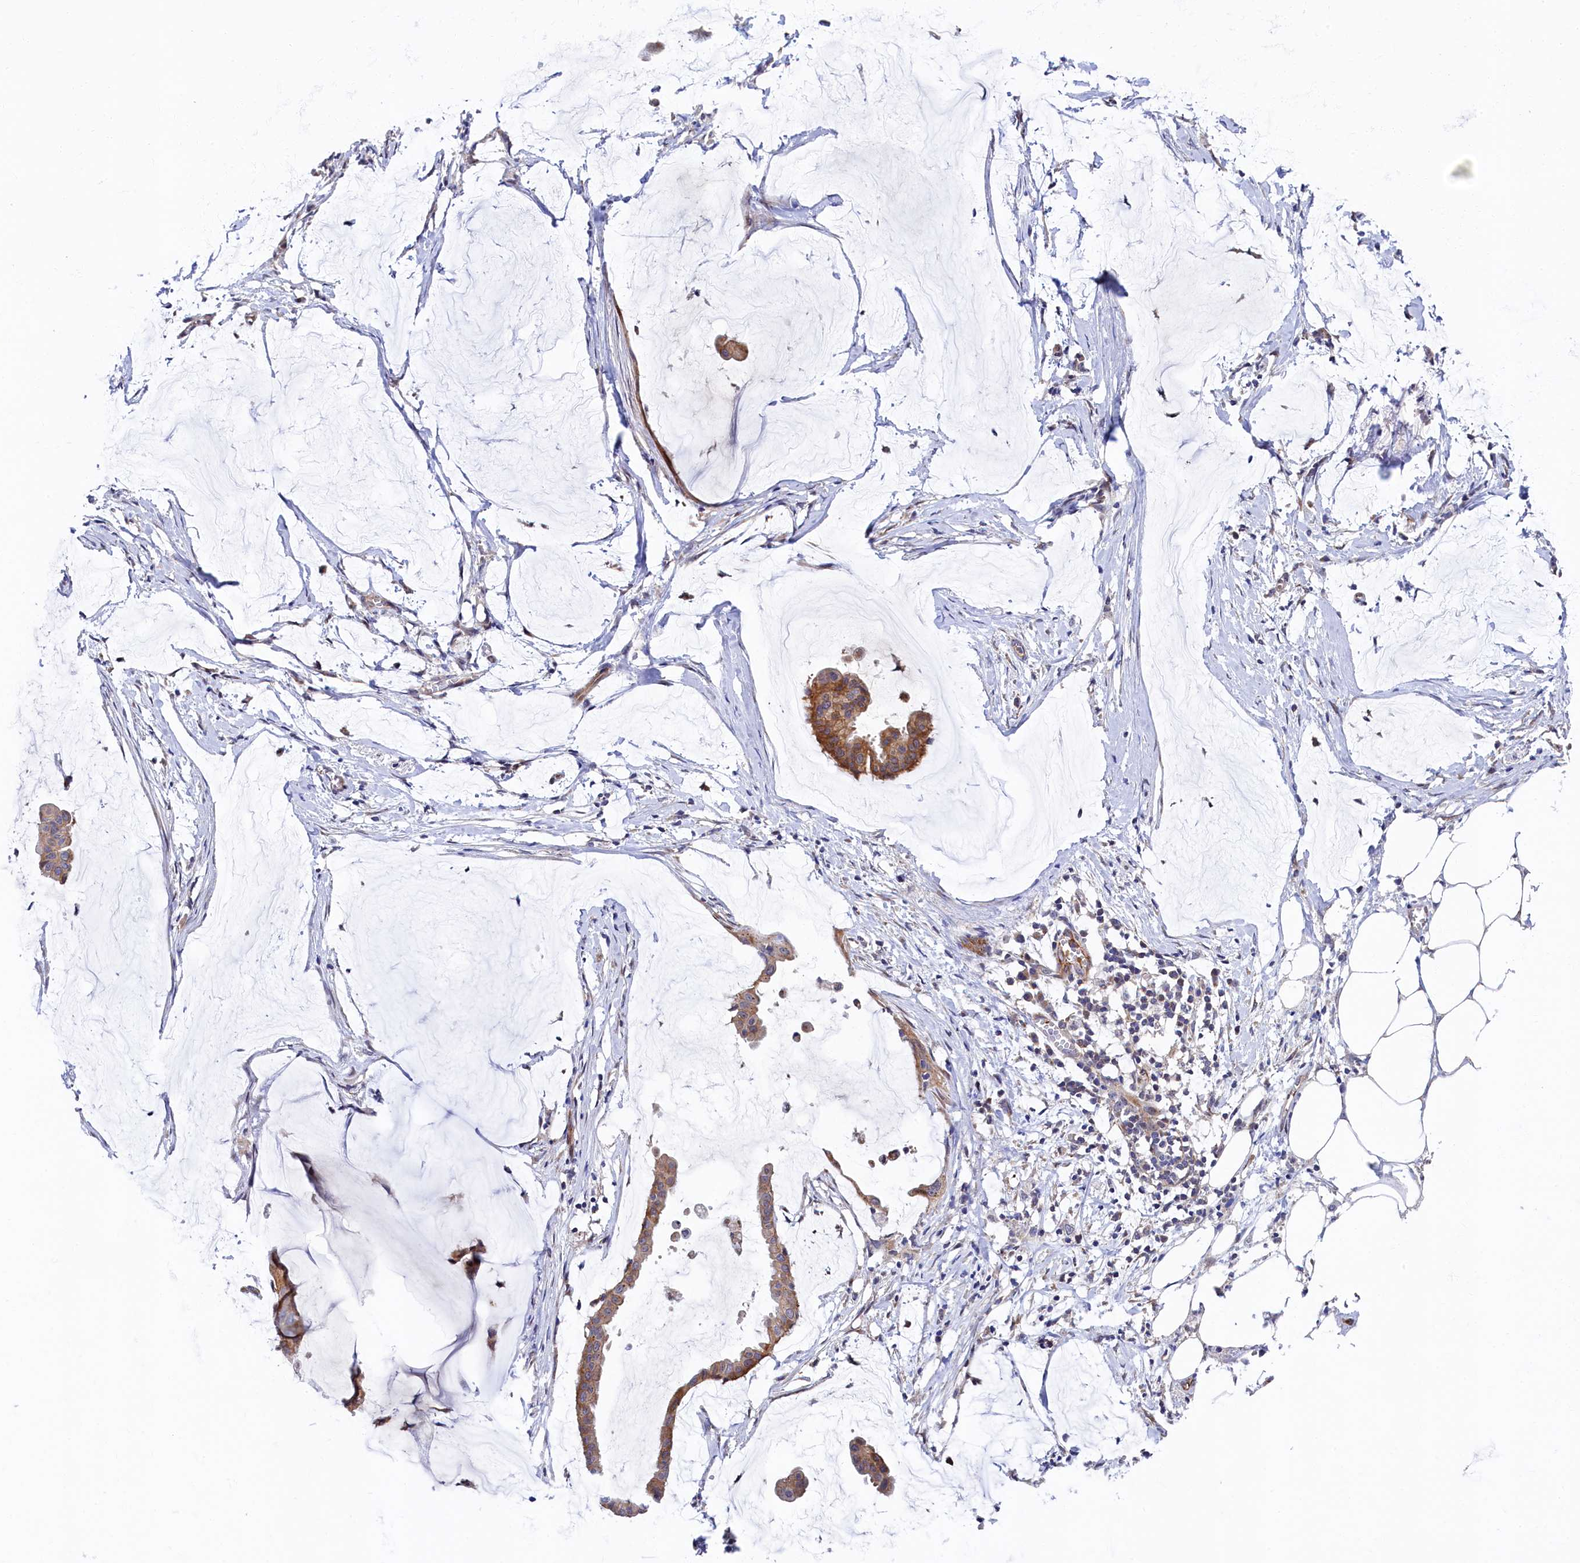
{"staining": {"intensity": "moderate", "quantity": ">75%", "location": "cytoplasmic/membranous"}, "tissue": "ovarian cancer", "cell_type": "Tumor cells", "image_type": "cancer", "snomed": [{"axis": "morphology", "description": "Cystadenocarcinoma, mucinous, NOS"}, {"axis": "topography", "description": "Ovary"}], "caption": "A brown stain labels moderate cytoplasmic/membranous positivity of a protein in ovarian mucinous cystadenocarcinoma tumor cells.", "gene": "PIK3C3", "patient": {"sex": "female", "age": 73}}